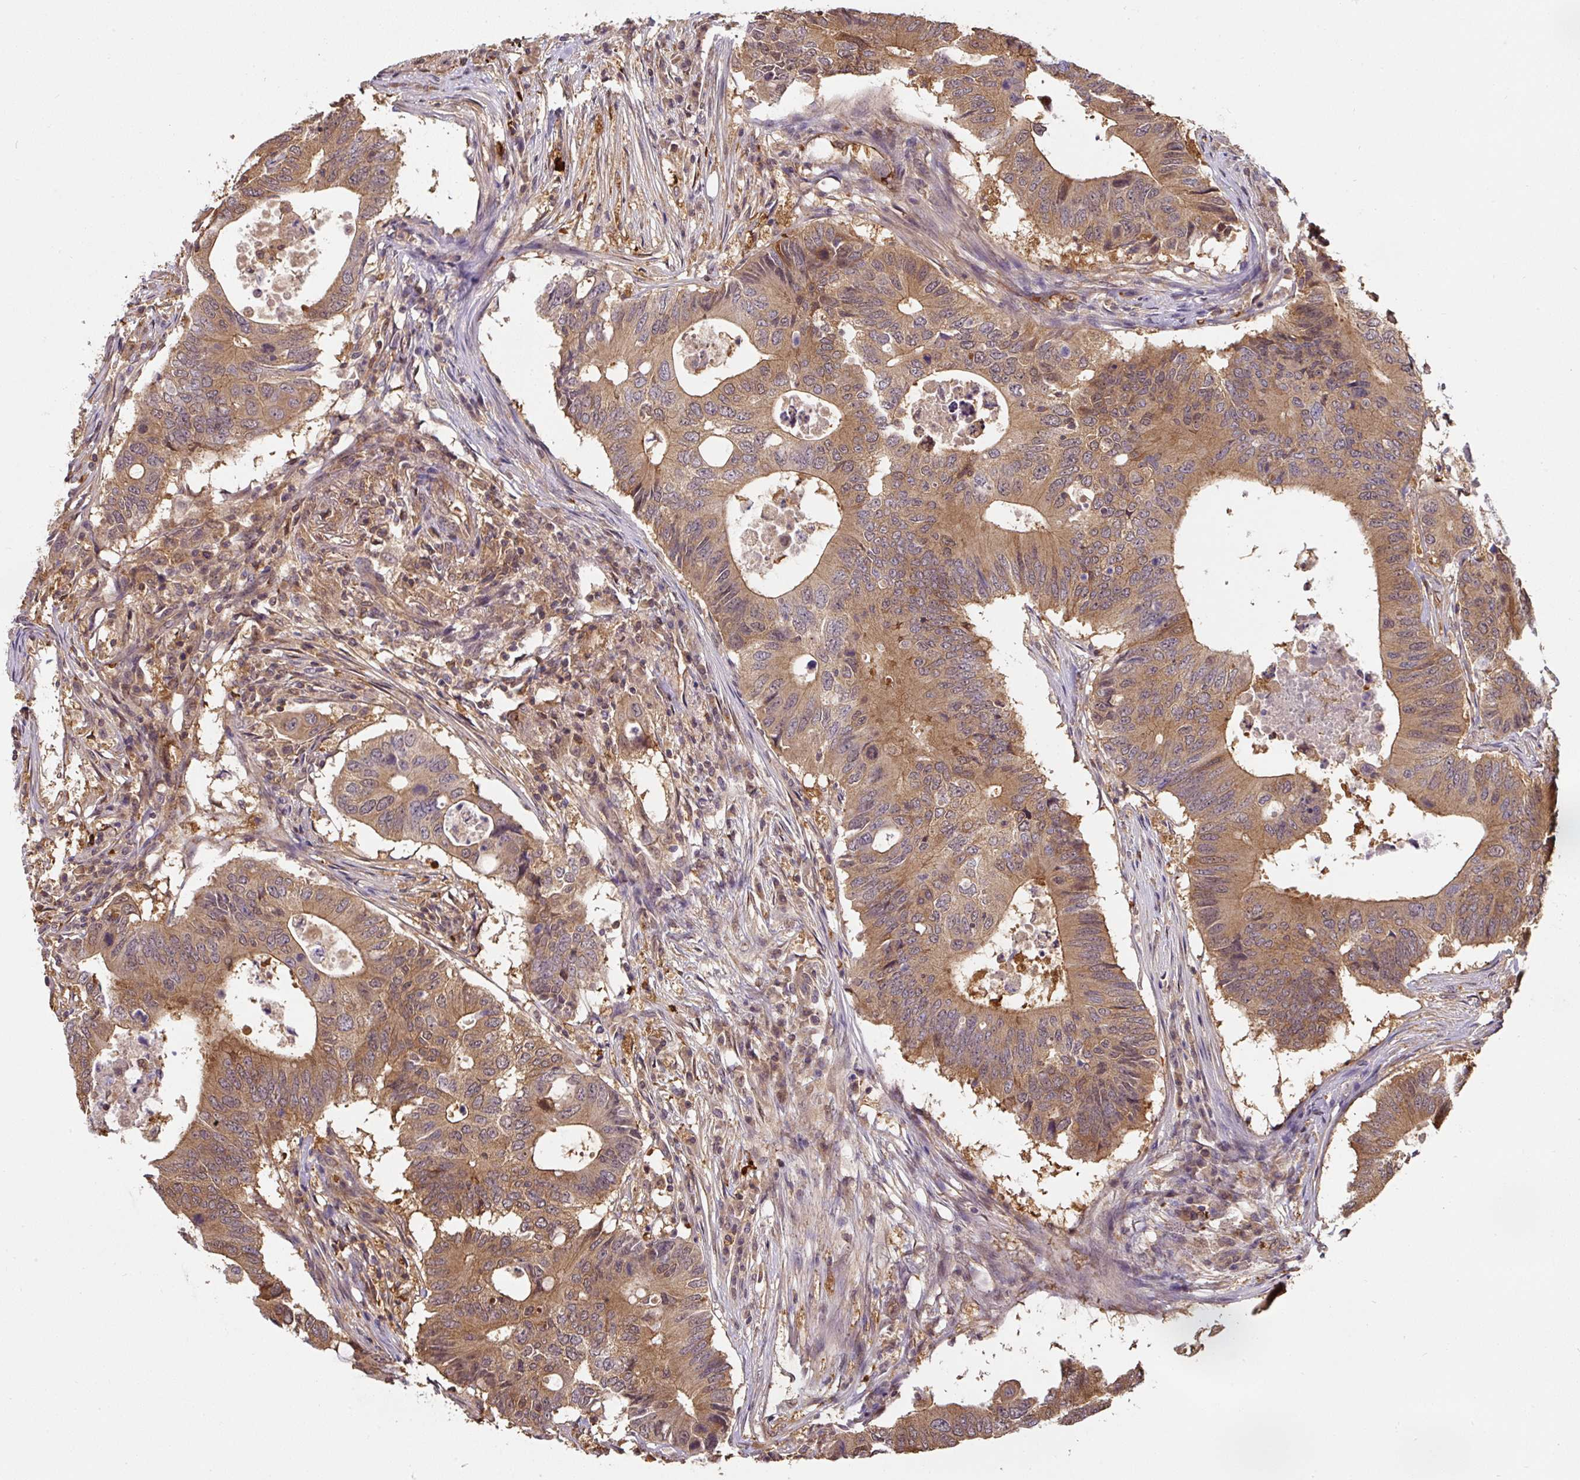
{"staining": {"intensity": "moderate", "quantity": ">75%", "location": "cytoplasmic/membranous"}, "tissue": "colorectal cancer", "cell_type": "Tumor cells", "image_type": "cancer", "snomed": [{"axis": "morphology", "description": "Adenocarcinoma, NOS"}, {"axis": "topography", "description": "Colon"}], "caption": "A brown stain shows moderate cytoplasmic/membranous expression of a protein in adenocarcinoma (colorectal) tumor cells.", "gene": "ST13", "patient": {"sex": "male", "age": 71}}